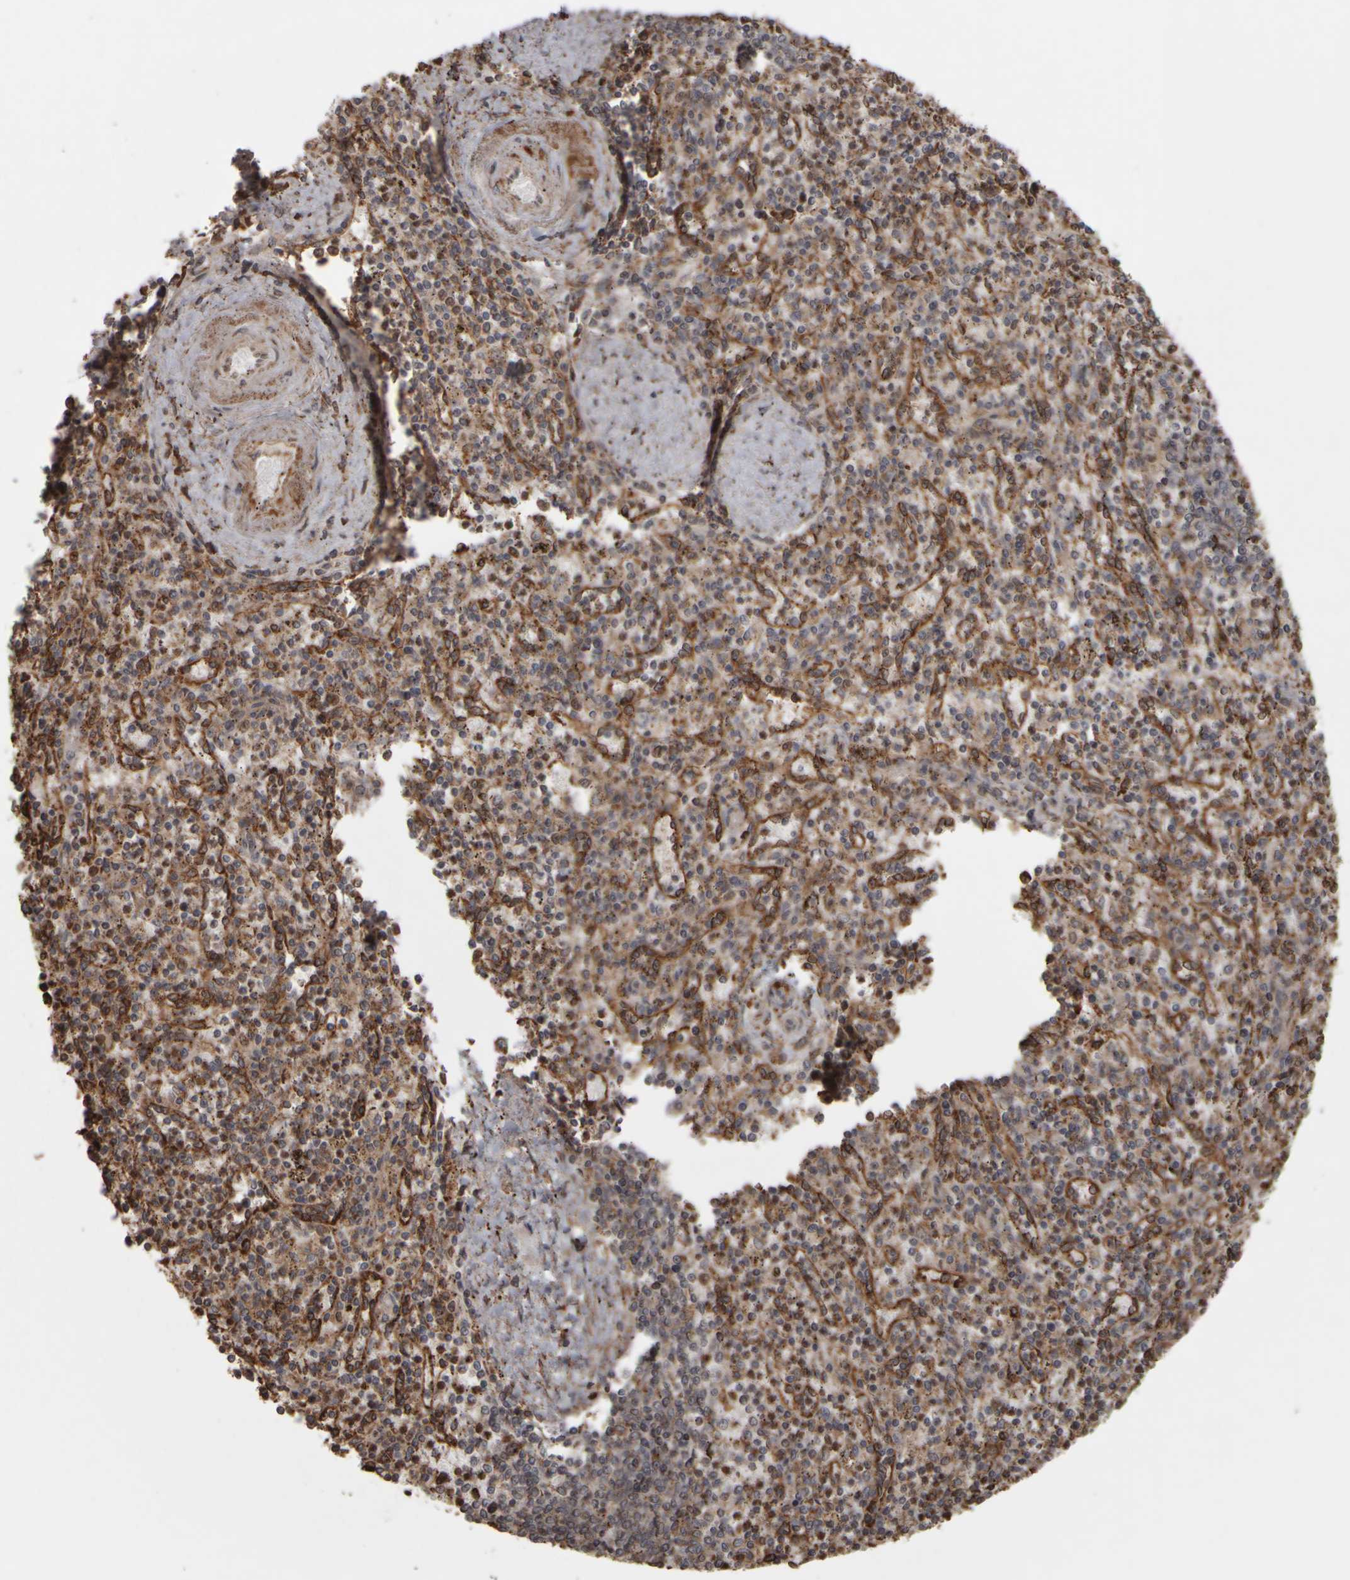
{"staining": {"intensity": "moderate", "quantity": ">75%", "location": "cytoplasmic/membranous"}, "tissue": "spleen", "cell_type": "Cells in red pulp", "image_type": "normal", "snomed": [{"axis": "morphology", "description": "Normal tissue, NOS"}, {"axis": "topography", "description": "Spleen"}], "caption": "Normal spleen shows moderate cytoplasmic/membranous staining in about >75% of cells in red pulp.", "gene": "AGBL3", "patient": {"sex": "male", "age": 72}}